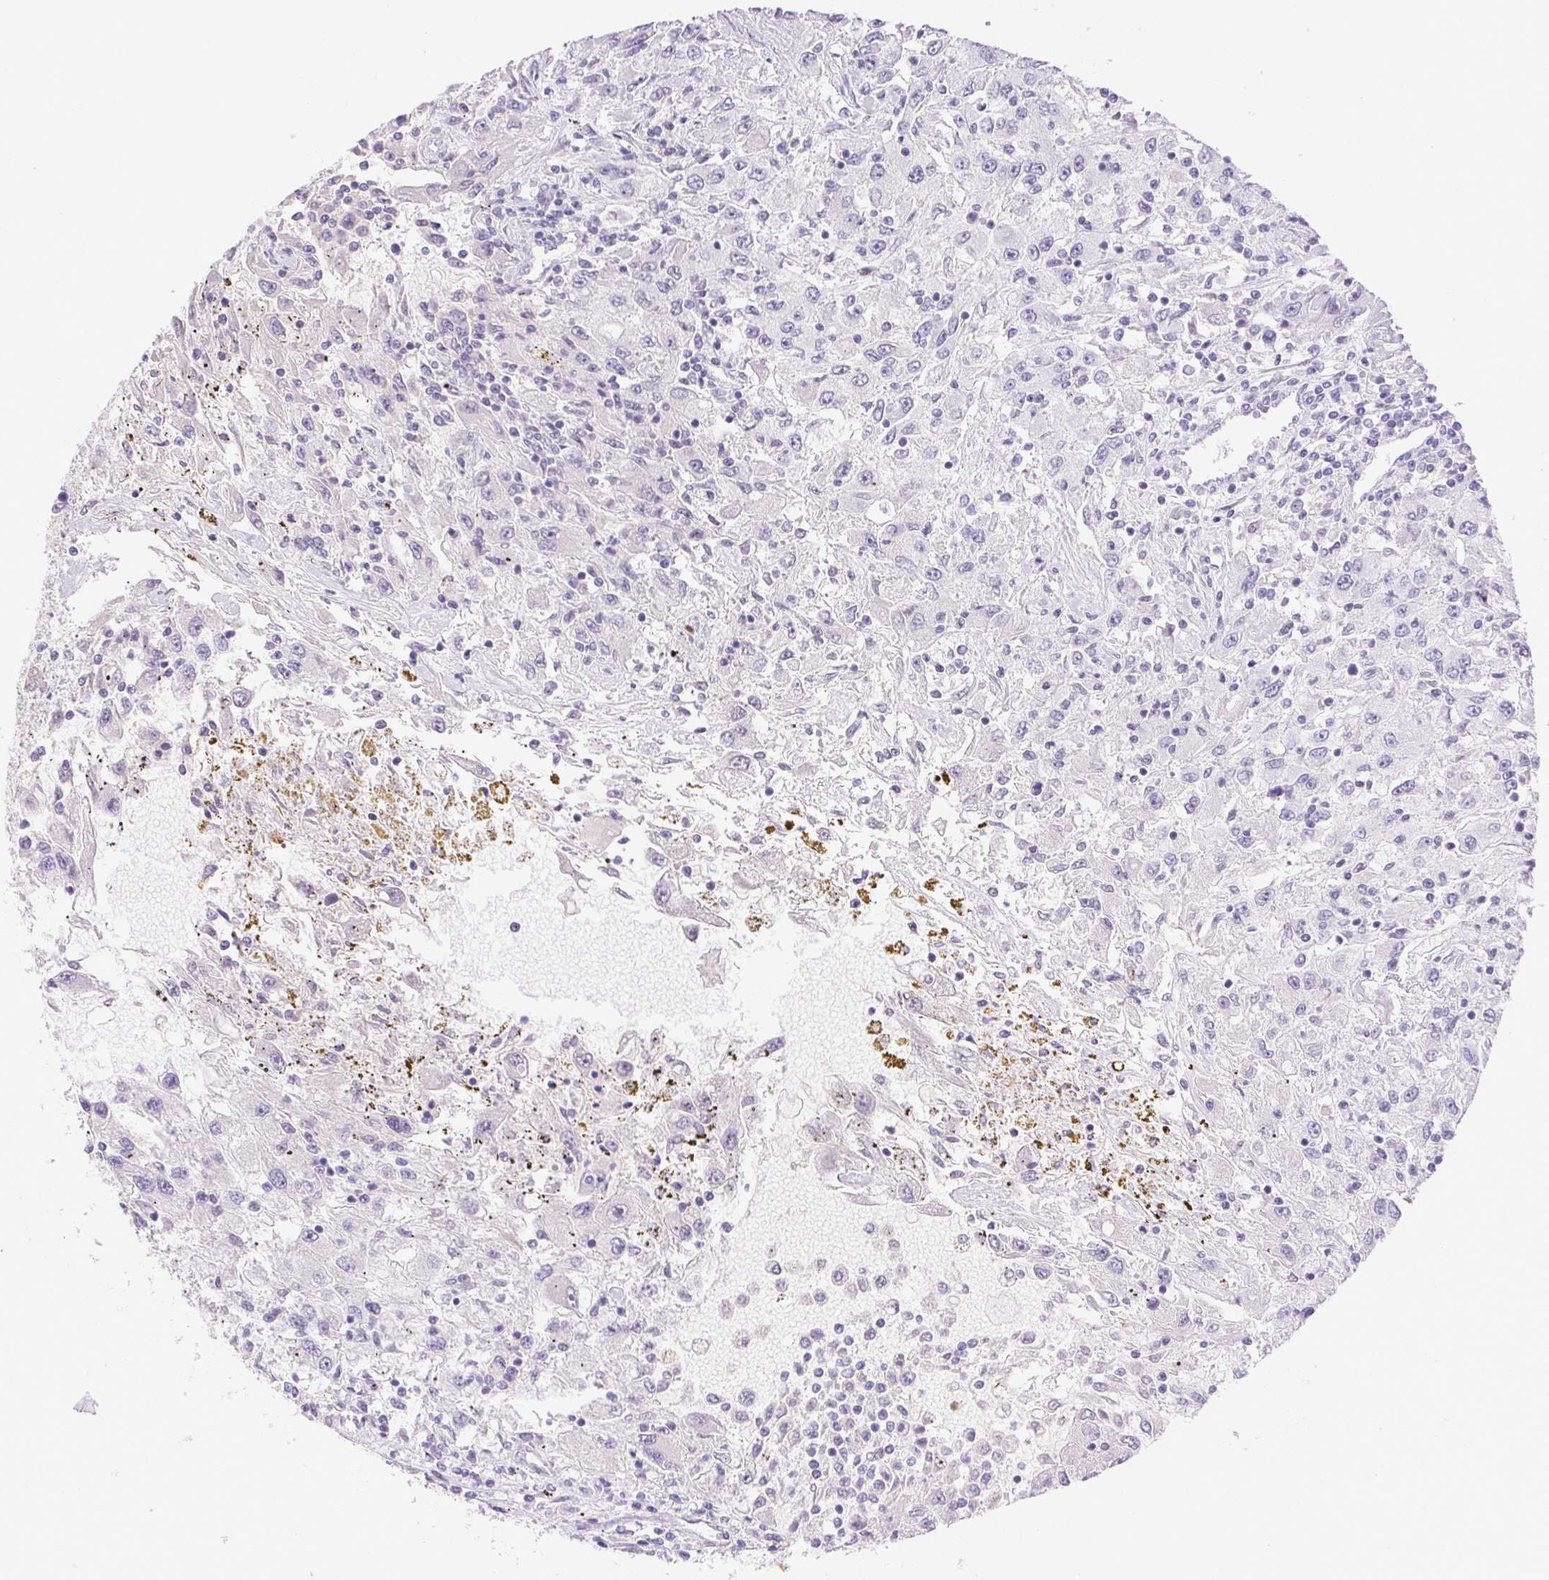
{"staining": {"intensity": "negative", "quantity": "none", "location": "none"}, "tissue": "renal cancer", "cell_type": "Tumor cells", "image_type": "cancer", "snomed": [{"axis": "morphology", "description": "Adenocarcinoma, NOS"}, {"axis": "topography", "description": "Kidney"}], "caption": "Photomicrograph shows no significant protein expression in tumor cells of renal cancer (adenocarcinoma).", "gene": "EMX2", "patient": {"sex": "female", "age": 67}}